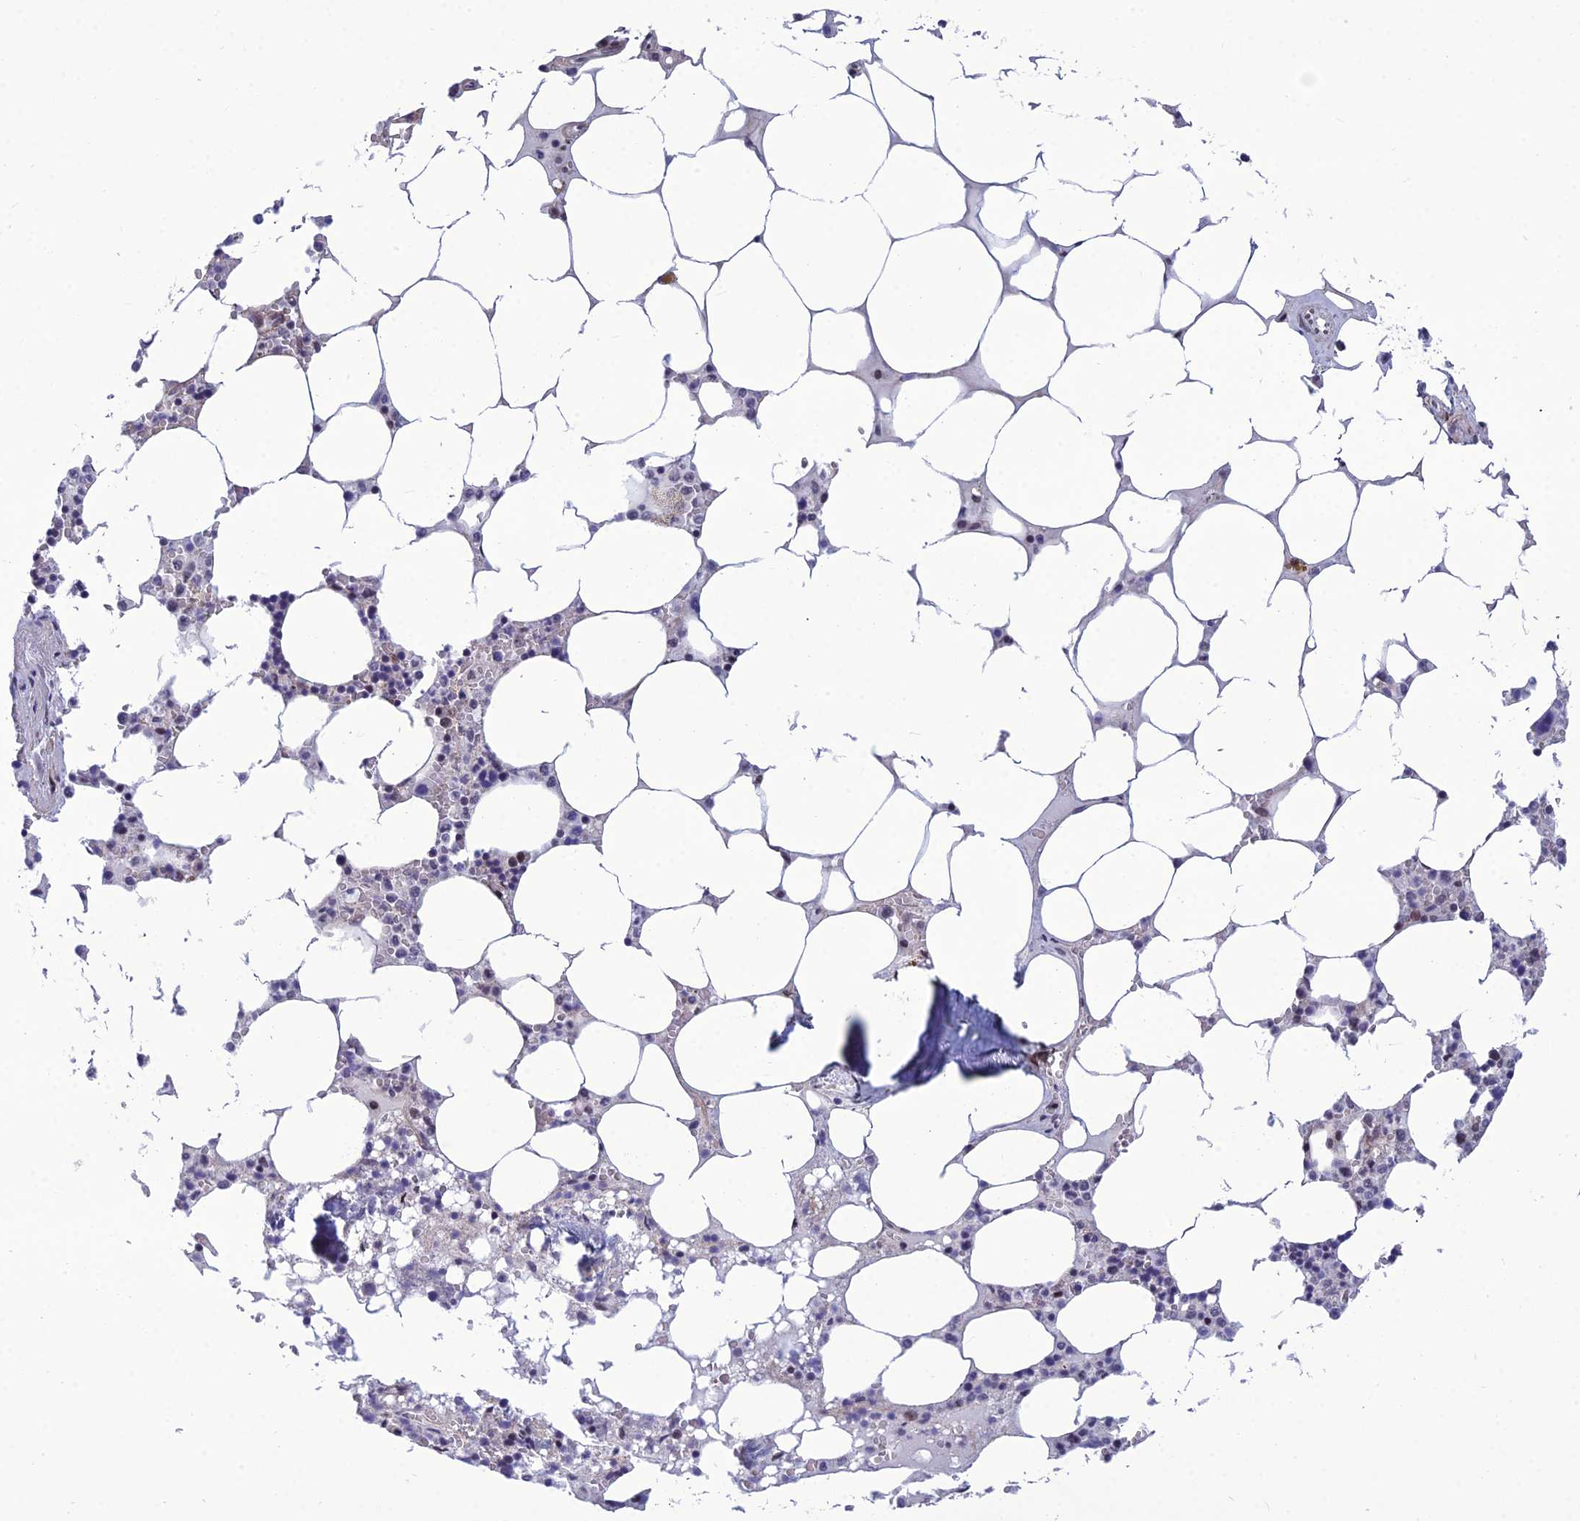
{"staining": {"intensity": "moderate", "quantity": "<25%", "location": "nuclear"}, "tissue": "bone marrow", "cell_type": "Hematopoietic cells", "image_type": "normal", "snomed": [{"axis": "morphology", "description": "Normal tissue, NOS"}, {"axis": "topography", "description": "Bone marrow"}], "caption": "Approximately <25% of hematopoietic cells in benign bone marrow exhibit moderate nuclear protein expression as visualized by brown immunohistochemical staining.", "gene": "RSRC1", "patient": {"sex": "male", "age": 64}}